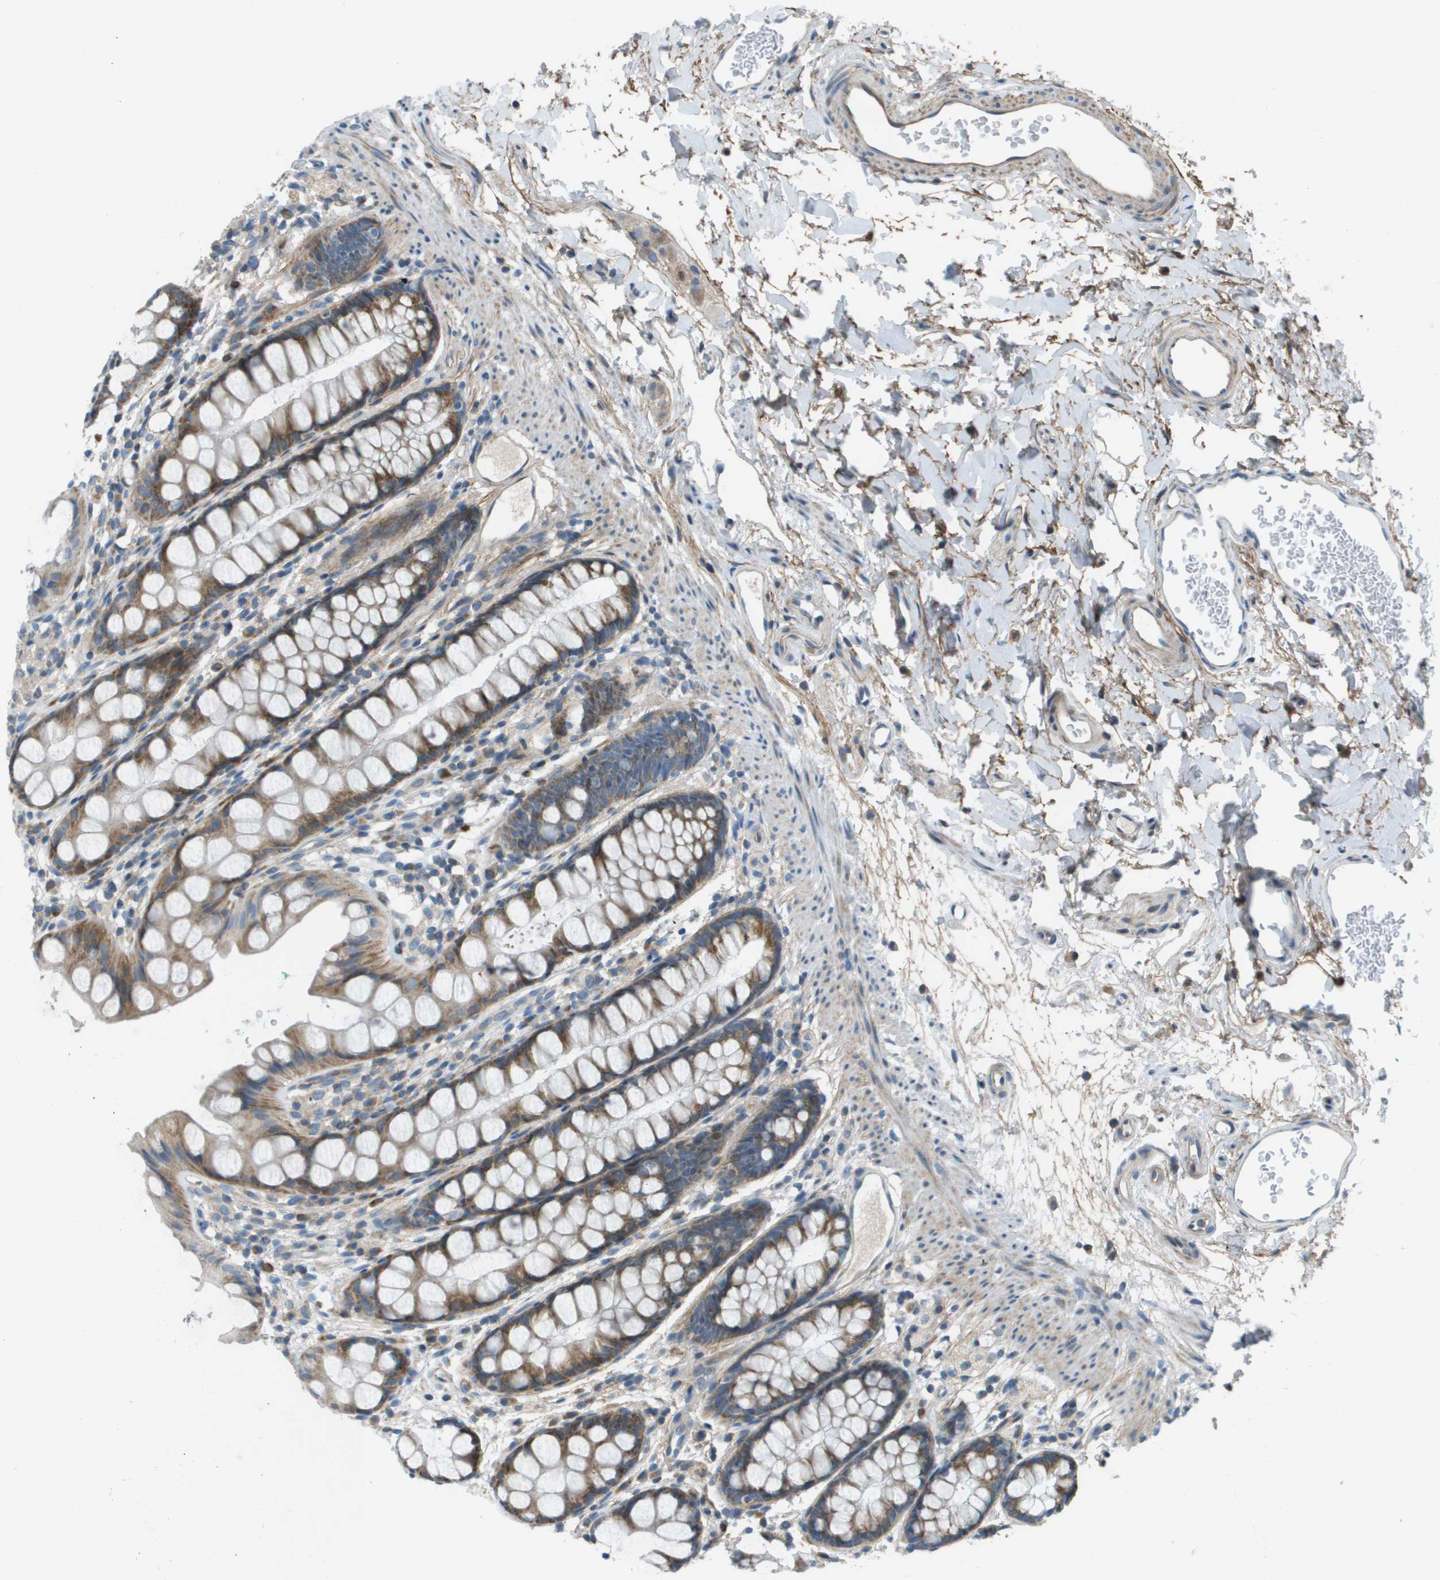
{"staining": {"intensity": "moderate", "quantity": ">75%", "location": "cytoplasmic/membranous"}, "tissue": "rectum", "cell_type": "Glandular cells", "image_type": "normal", "snomed": [{"axis": "morphology", "description": "Normal tissue, NOS"}, {"axis": "topography", "description": "Rectum"}], "caption": "This micrograph displays immunohistochemistry (IHC) staining of unremarkable rectum, with medium moderate cytoplasmic/membranous expression in about >75% of glandular cells.", "gene": "GALNT6", "patient": {"sex": "female", "age": 65}}